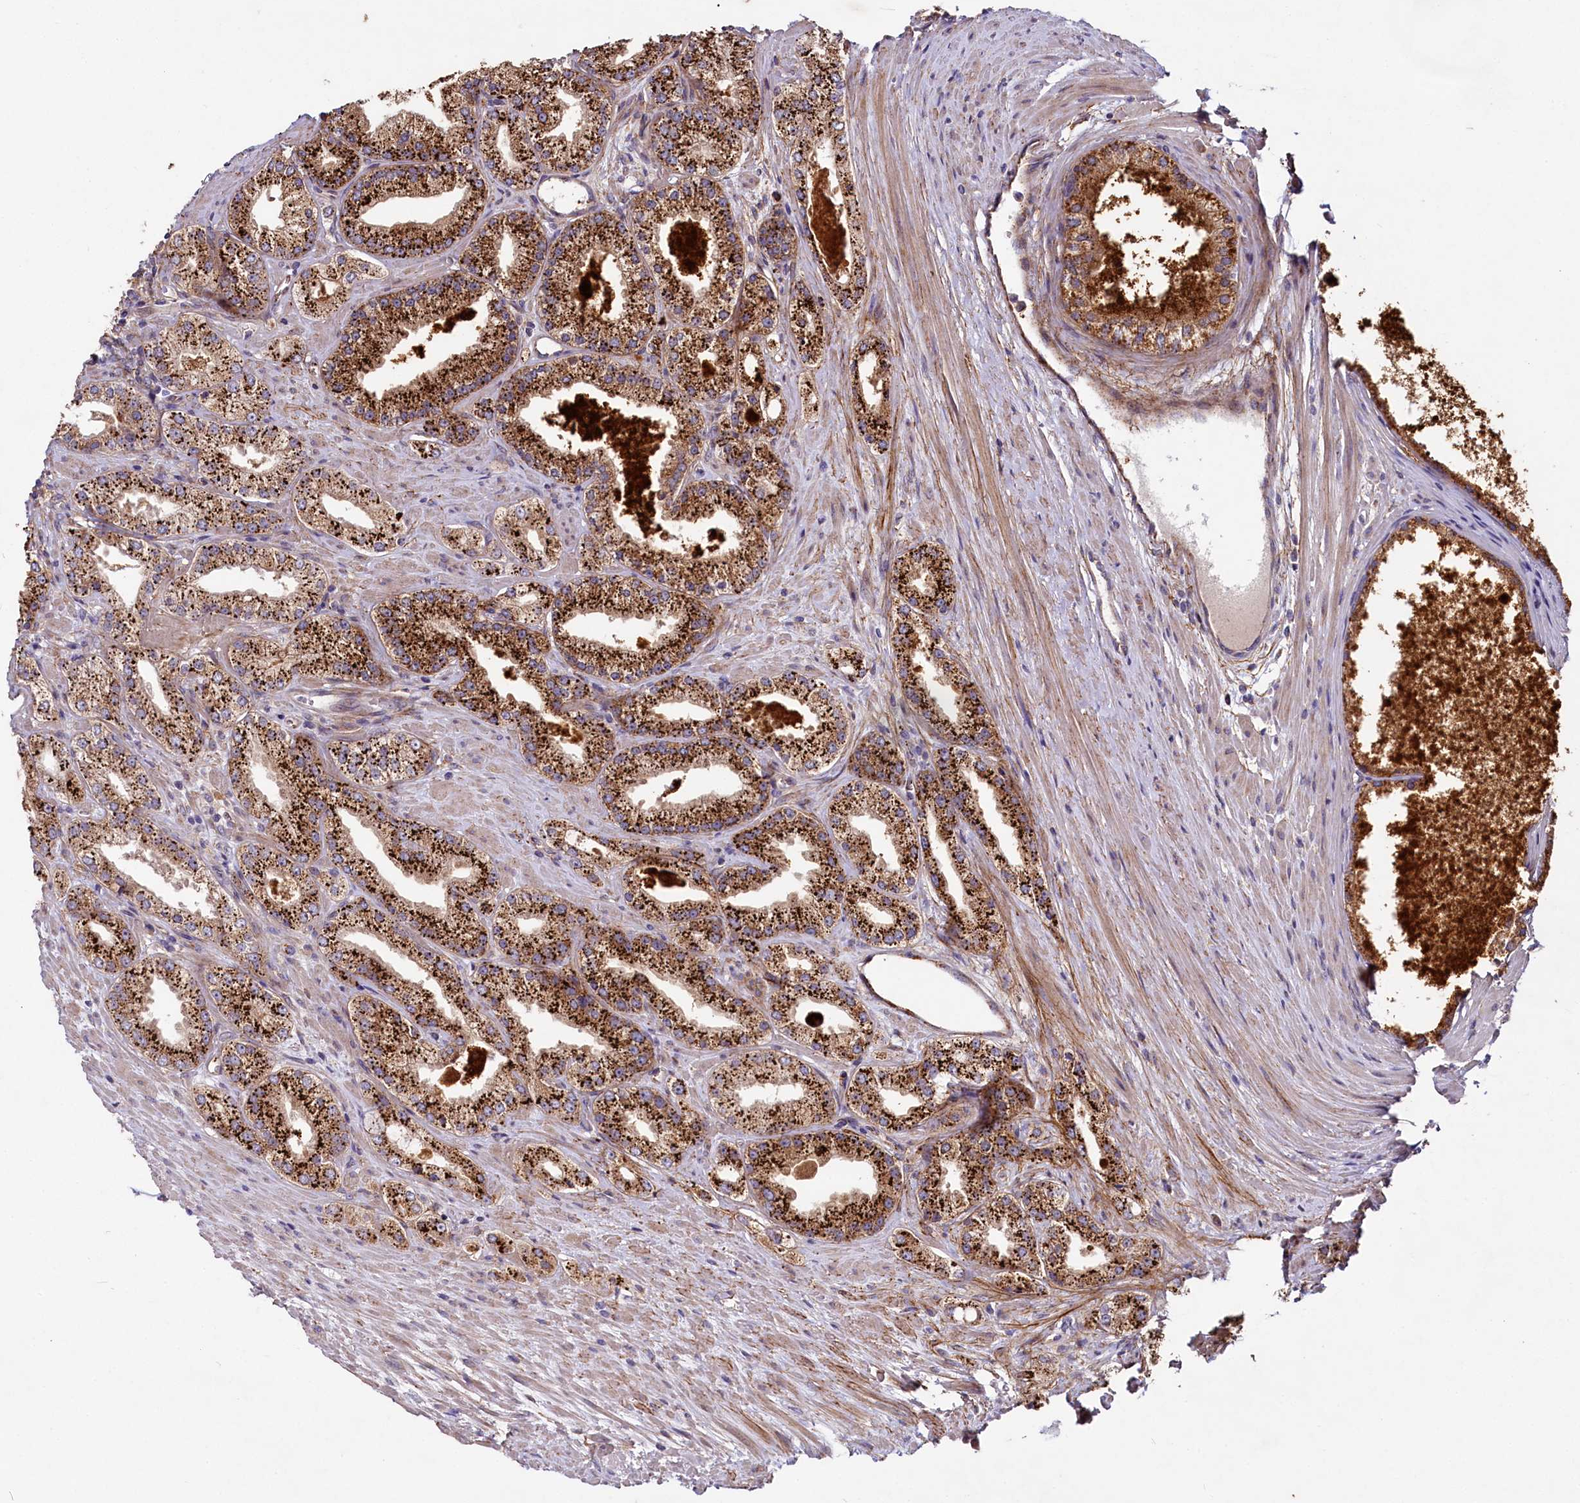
{"staining": {"intensity": "strong", "quantity": ">75%", "location": "cytoplasmic/membranous"}, "tissue": "prostate cancer", "cell_type": "Tumor cells", "image_type": "cancer", "snomed": [{"axis": "morphology", "description": "Adenocarcinoma, Low grade"}, {"axis": "topography", "description": "Prostate"}], "caption": "About >75% of tumor cells in human prostate cancer (adenocarcinoma (low-grade)) show strong cytoplasmic/membranous protein staining as visualized by brown immunohistochemical staining.", "gene": "ADCY2", "patient": {"sex": "male", "age": 69}}